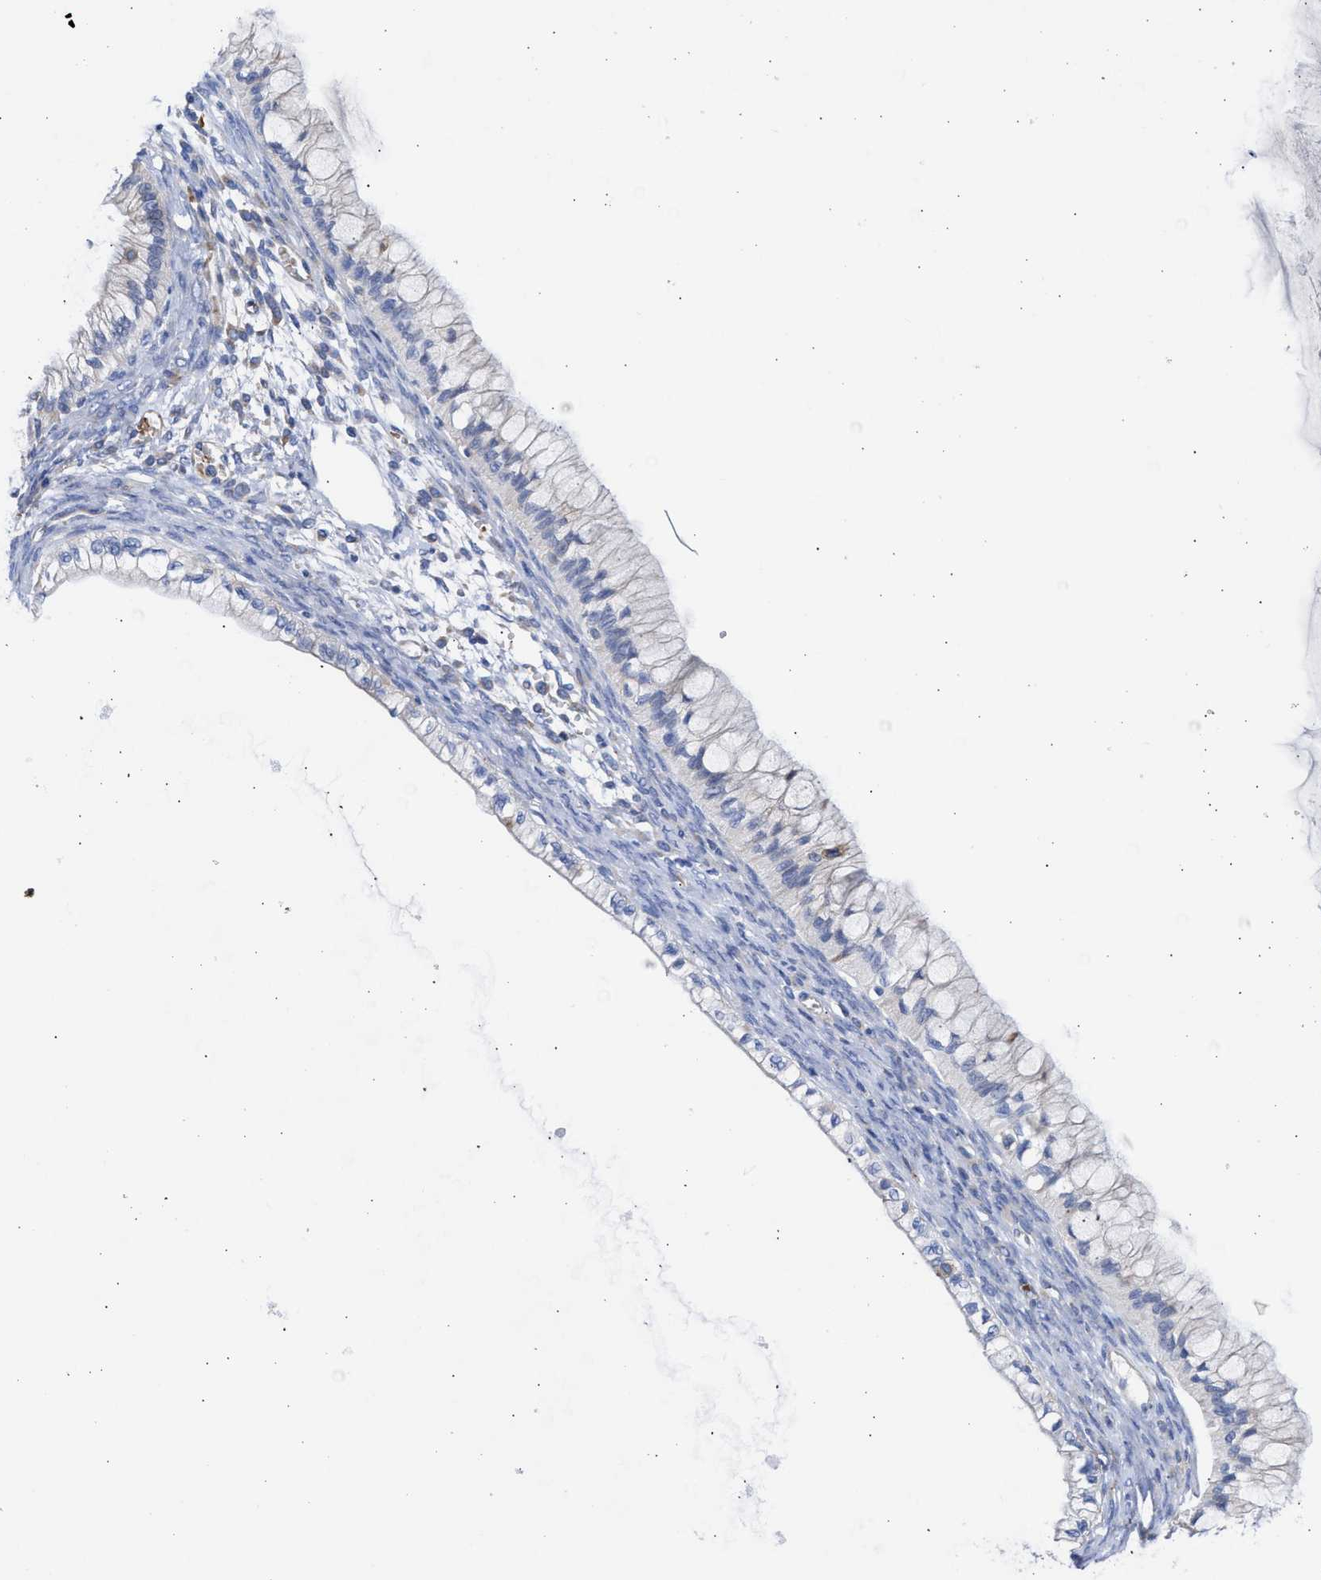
{"staining": {"intensity": "negative", "quantity": "none", "location": "none"}, "tissue": "ovarian cancer", "cell_type": "Tumor cells", "image_type": "cancer", "snomed": [{"axis": "morphology", "description": "Cystadenocarcinoma, mucinous, NOS"}, {"axis": "topography", "description": "Ovary"}], "caption": "Histopathology image shows no significant protein expression in tumor cells of ovarian mucinous cystadenocarcinoma.", "gene": "BTG3", "patient": {"sex": "female", "age": 57}}